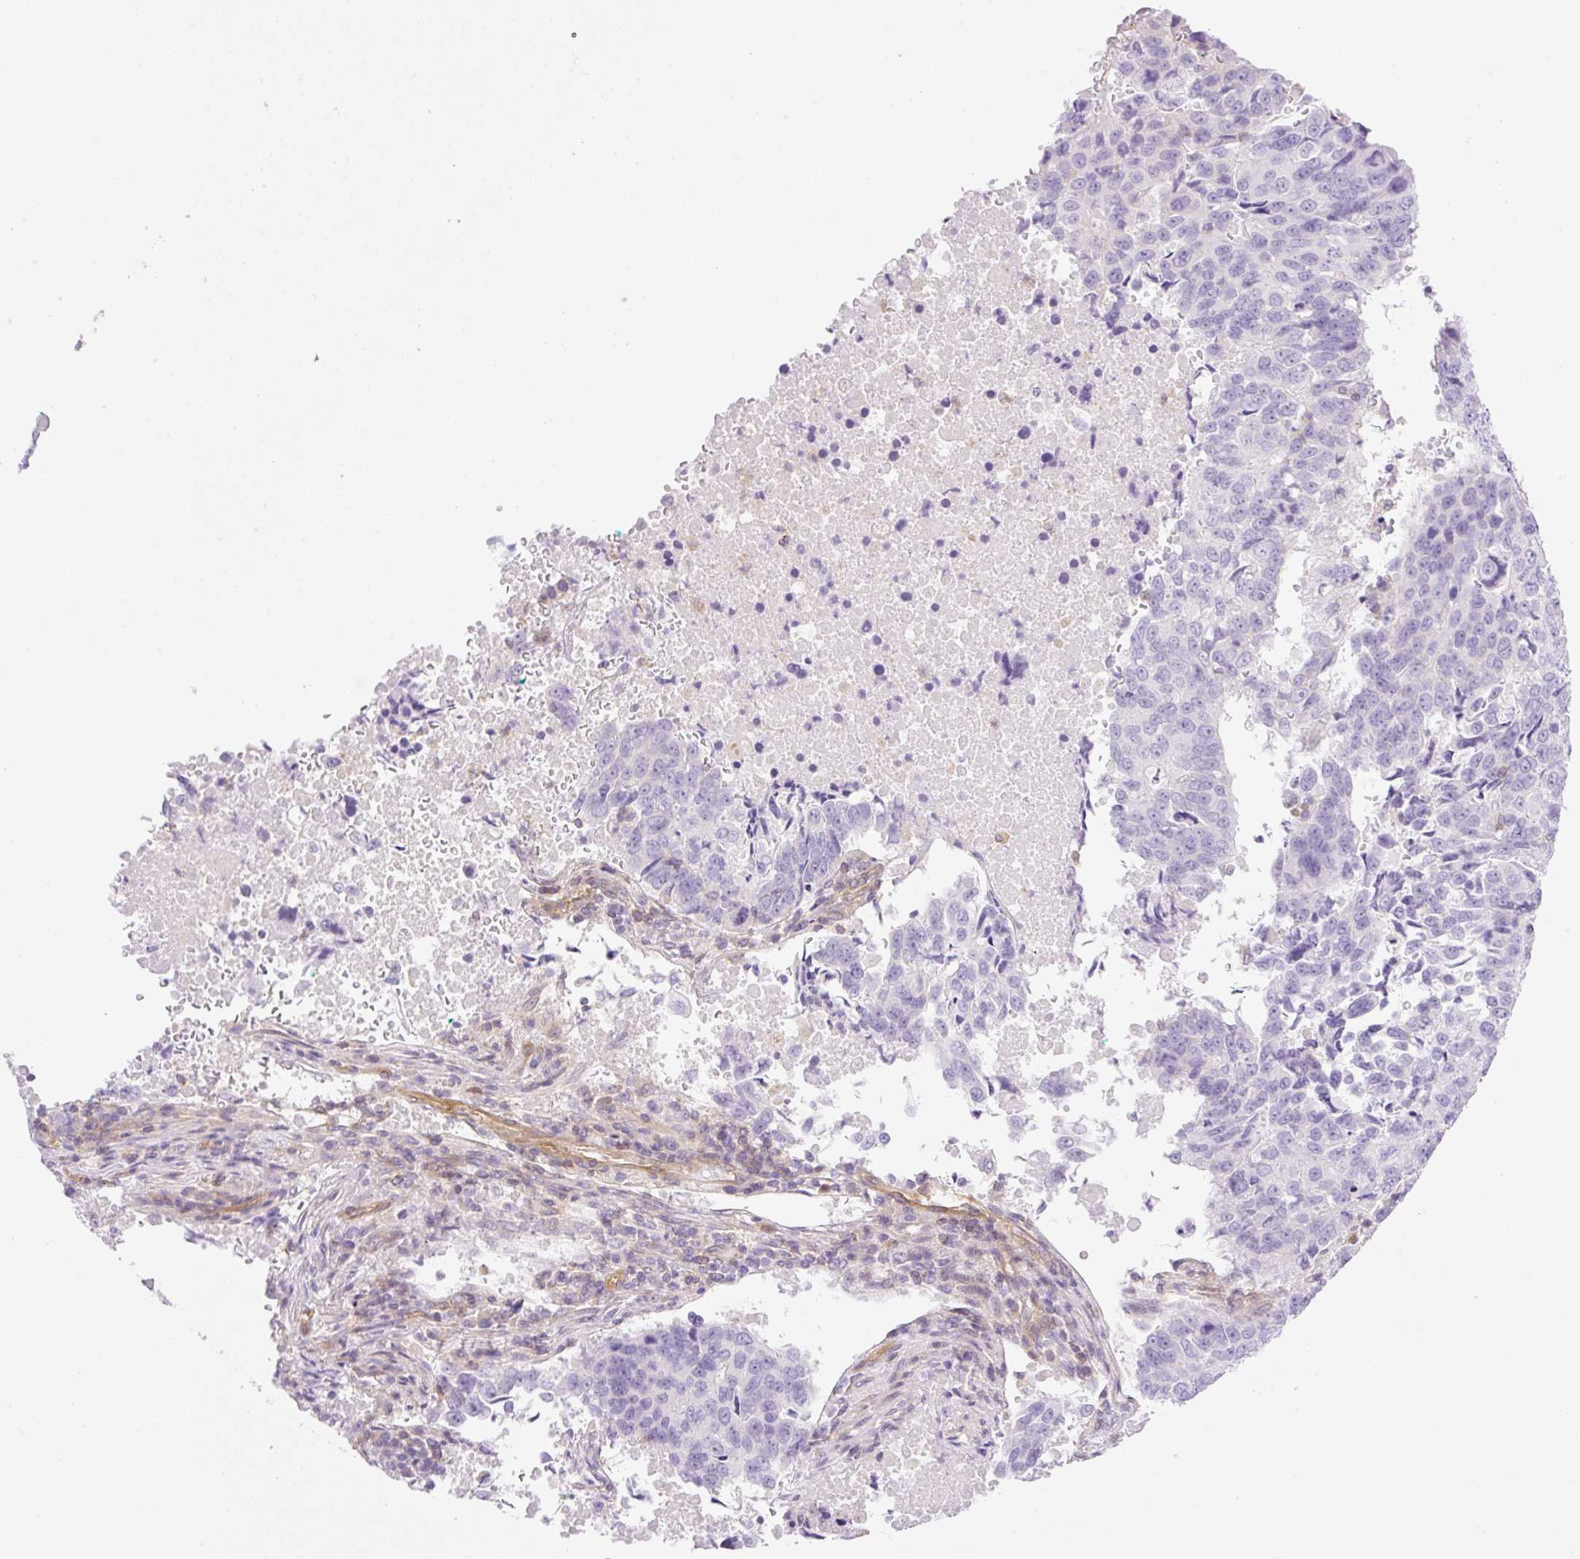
{"staining": {"intensity": "negative", "quantity": "none", "location": "none"}, "tissue": "lung cancer", "cell_type": "Tumor cells", "image_type": "cancer", "snomed": [{"axis": "morphology", "description": "Squamous cell carcinoma, NOS"}, {"axis": "topography", "description": "Lung"}], "caption": "DAB (3,3'-diaminobenzidine) immunohistochemical staining of squamous cell carcinoma (lung) demonstrates no significant staining in tumor cells.", "gene": "EHD3", "patient": {"sex": "female", "age": 66}}